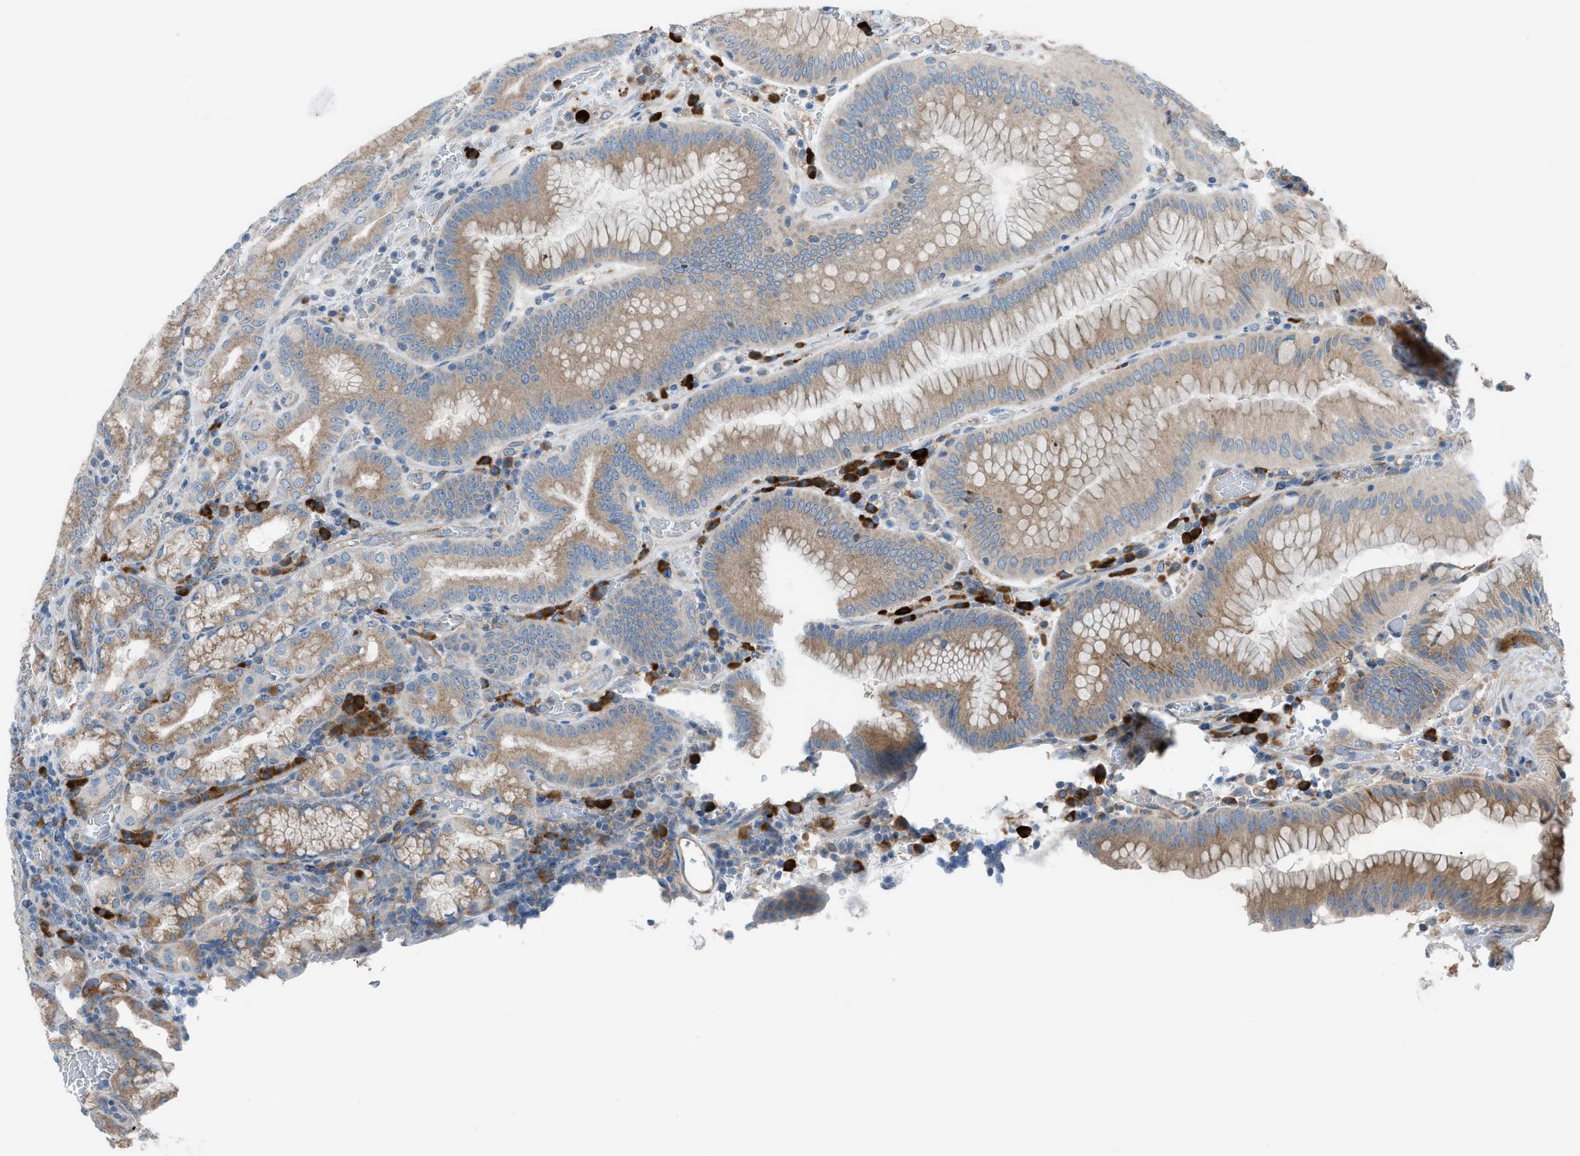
{"staining": {"intensity": "moderate", "quantity": ">75%", "location": "cytoplasmic/membranous"}, "tissue": "stomach", "cell_type": "Glandular cells", "image_type": "normal", "snomed": [{"axis": "morphology", "description": "Normal tissue, NOS"}, {"axis": "morphology", "description": "Carcinoid, malignant, NOS"}, {"axis": "topography", "description": "Stomach, upper"}], "caption": "IHC (DAB (3,3'-diaminobenzidine)) staining of unremarkable stomach exhibits moderate cytoplasmic/membranous protein positivity in approximately >75% of glandular cells.", "gene": "HEG1", "patient": {"sex": "male", "age": 39}}